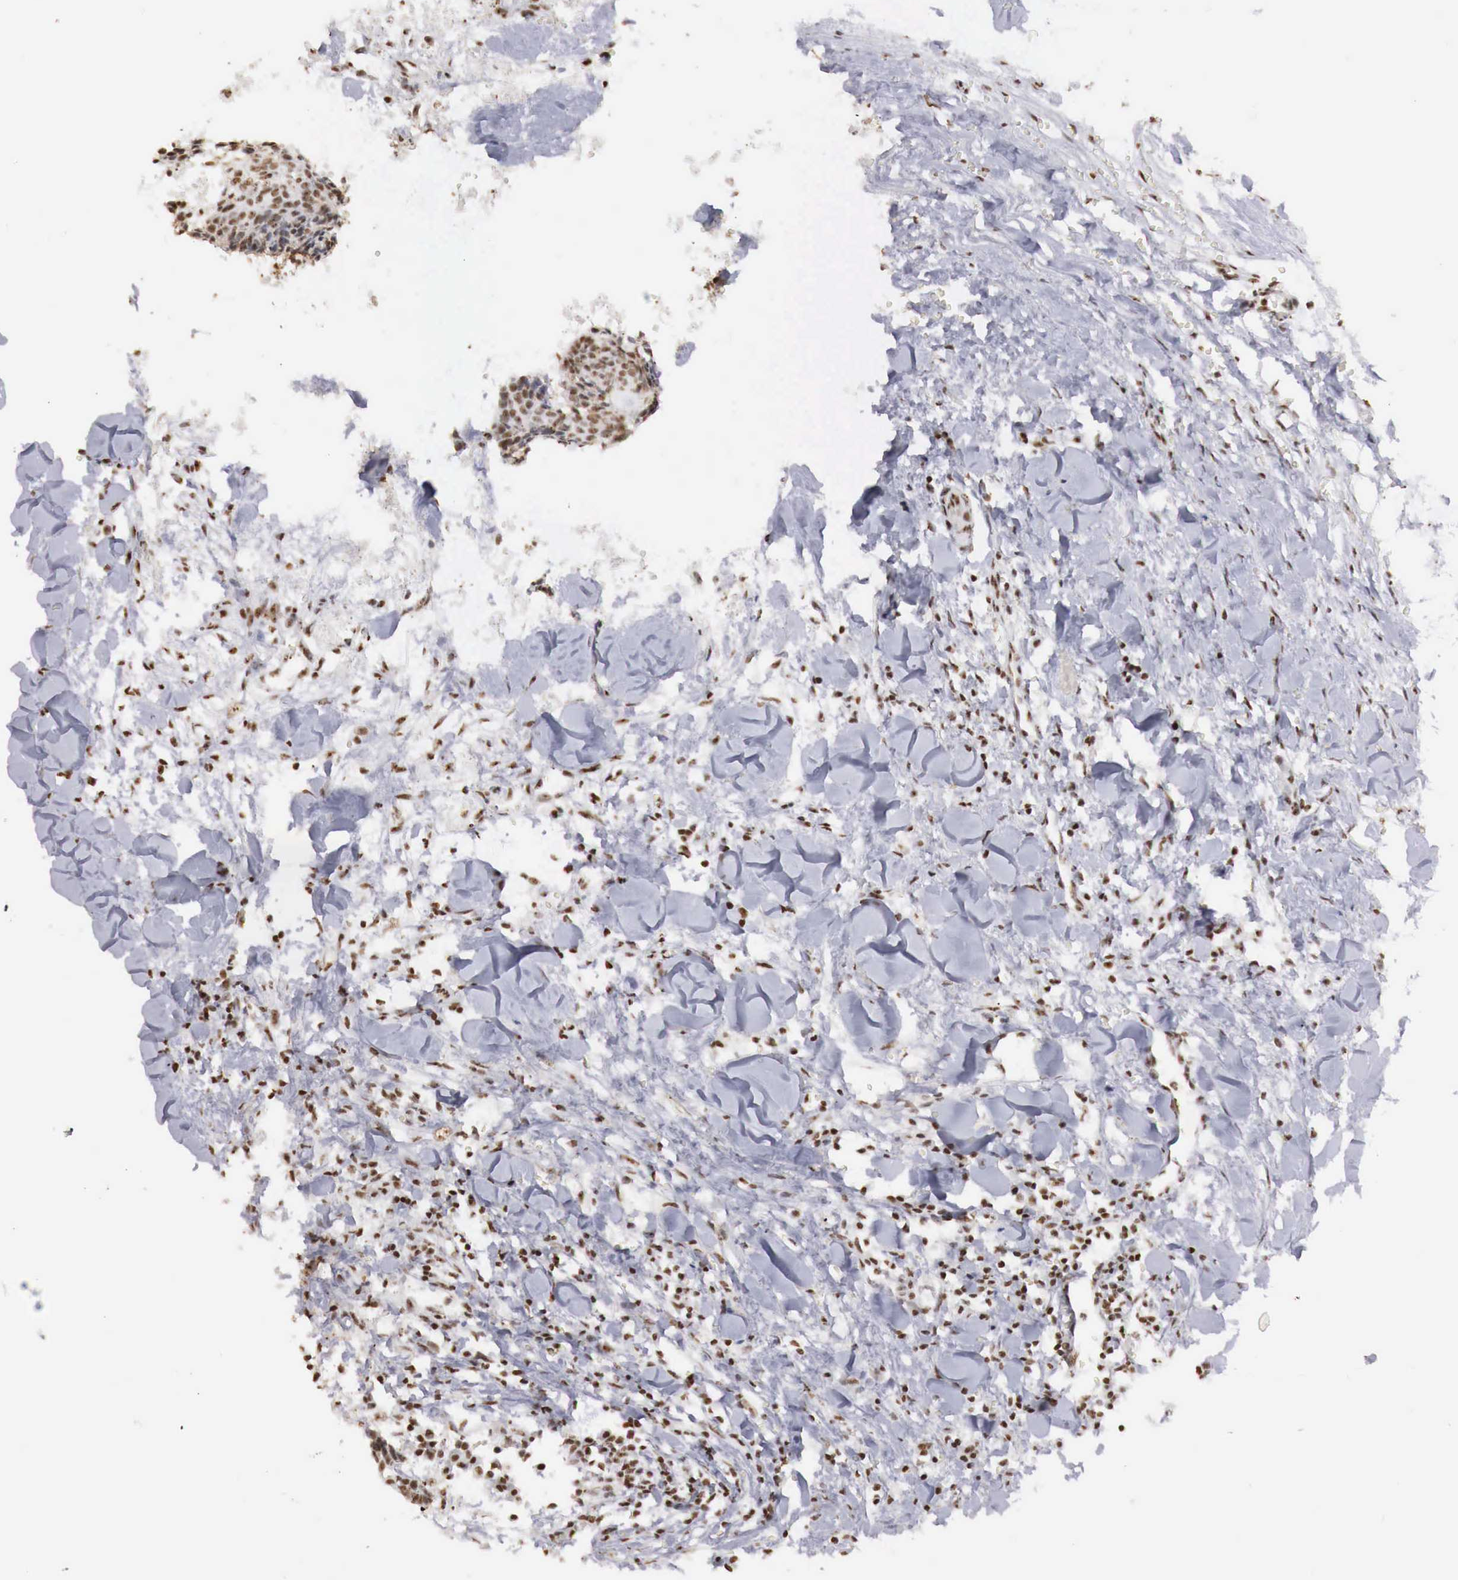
{"staining": {"intensity": "moderate", "quantity": ">75%", "location": "nuclear"}, "tissue": "head and neck cancer", "cell_type": "Tumor cells", "image_type": "cancer", "snomed": [{"axis": "morphology", "description": "Squamous cell carcinoma, NOS"}, {"axis": "topography", "description": "Salivary gland"}, {"axis": "topography", "description": "Head-Neck"}], "caption": "Human head and neck cancer stained with a protein marker exhibits moderate staining in tumor cells.", "gene": "DKC1", "patient": {"sex": "male", "age": 70}}